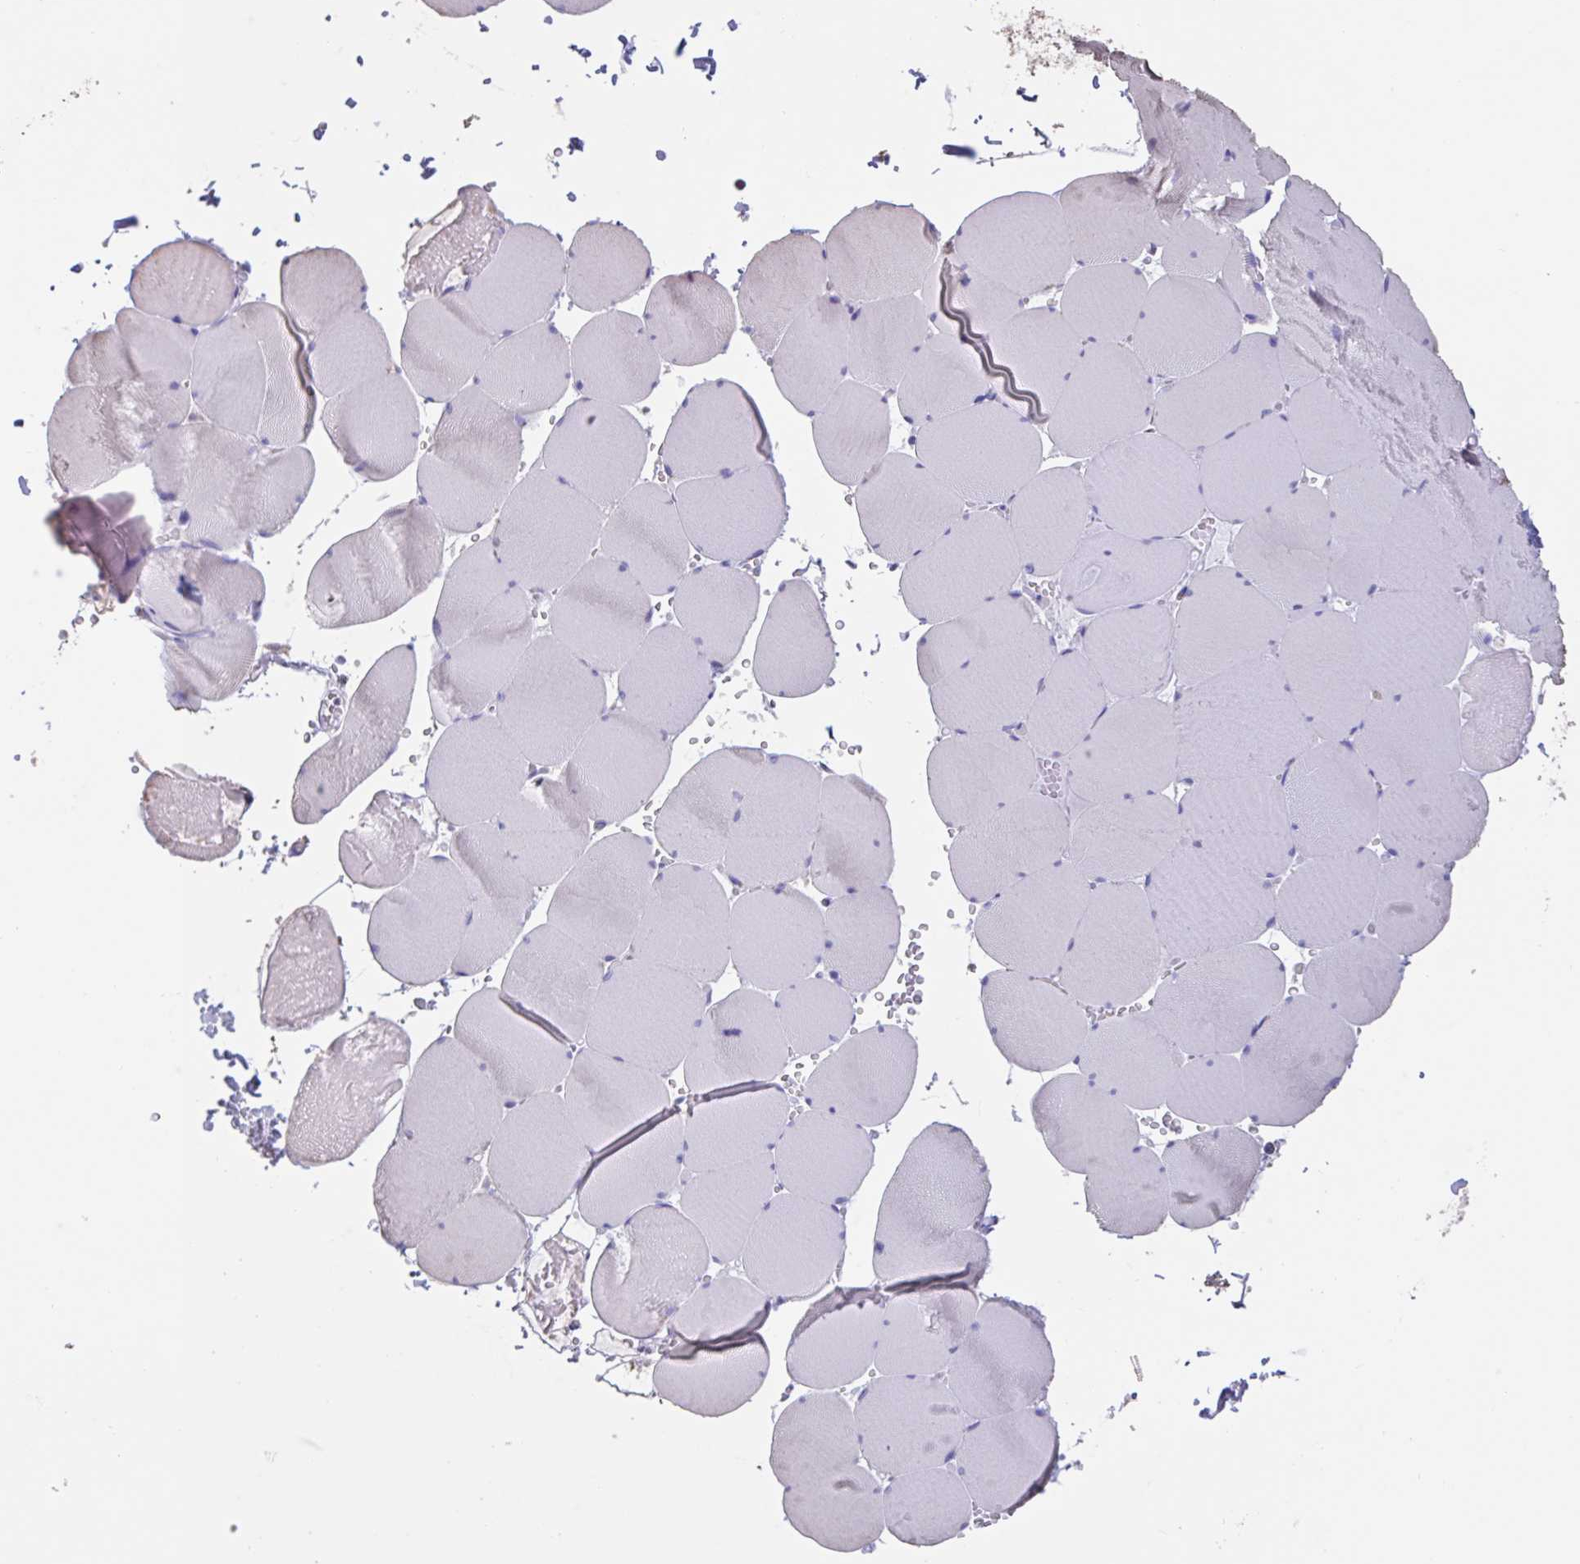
{"staining": {"intensity": "negative", "quantity": "none", "location": "none"}, "tissue": "skeletal muscle", "cell_type": "Myocytes", "image_type": "normal", "snomed": [{"axis": "morphology", "description": "Normal tissue, NOS"}, {"axis": "topography", "description": "Skeletal muscle"}, {"axis": "topography", "description": "Head-Neck"}], "caption": "A histopathology image of human skeletal muscle is negative for staining in myocytes.", "gene": "CHMP5", "patient": {"sex": "male", "age": 66}}